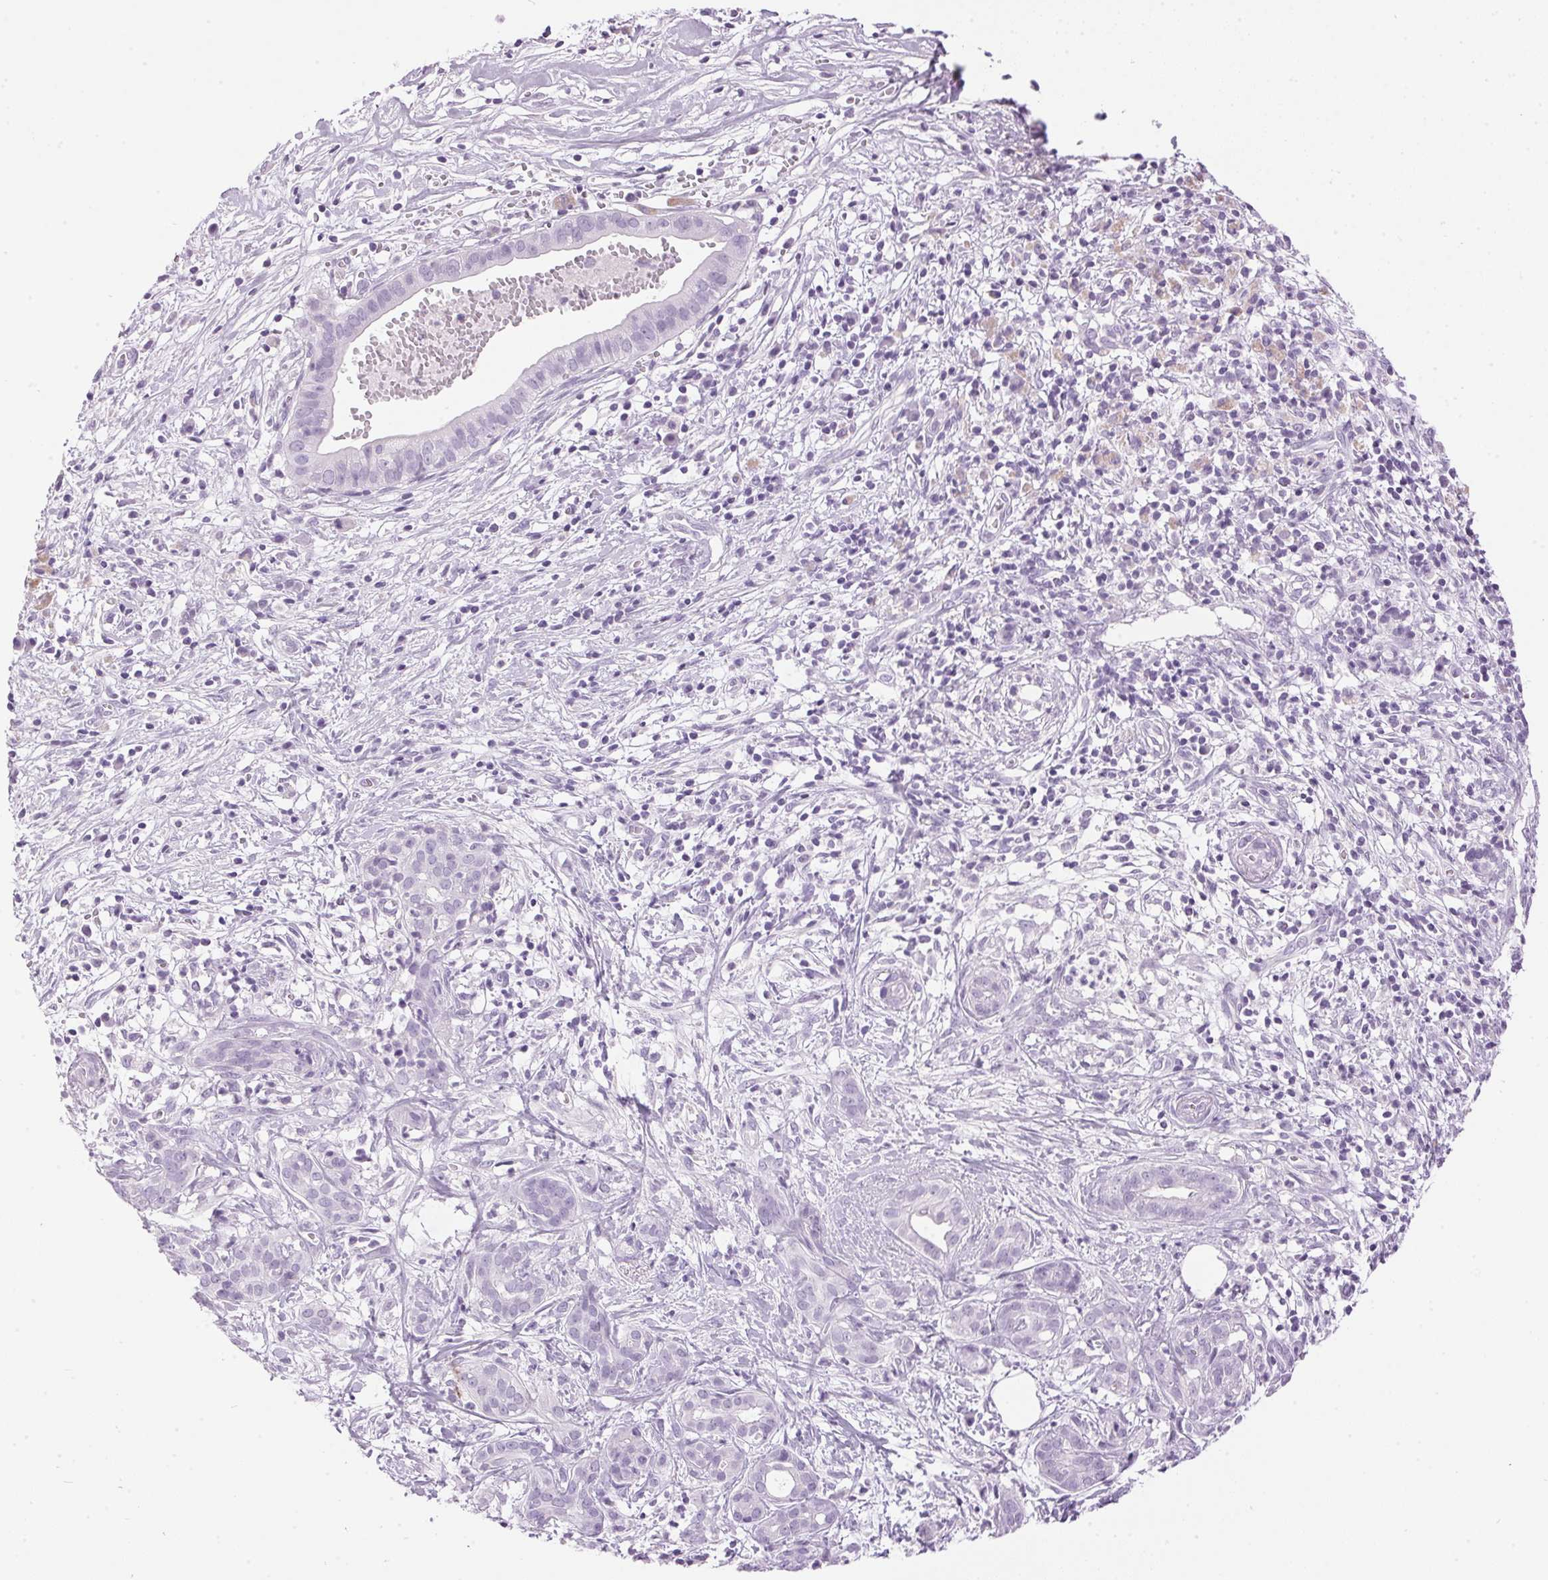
{"staining": {"intensity": "negative", "quantity": "none", "location": "none"}, "tissue": "pancreatic cancer", "cell_type": "Tumor cells", "image_type": "cancer", "snomed": [{"axis": "morphology", "description": "Adenocarcinoma, NOS"}, {"axis": "topography", "description": "Pancreas"}], "caption": "Immunohistochemistry (IHC) micrograph of neoplastic tissue: adenocarcinoma (pancreatic) stained with DAB exhibits no significant protein positivity in tumor cells.", "gene": "SP7", "patient": {"sex": "male", "age": 61}}